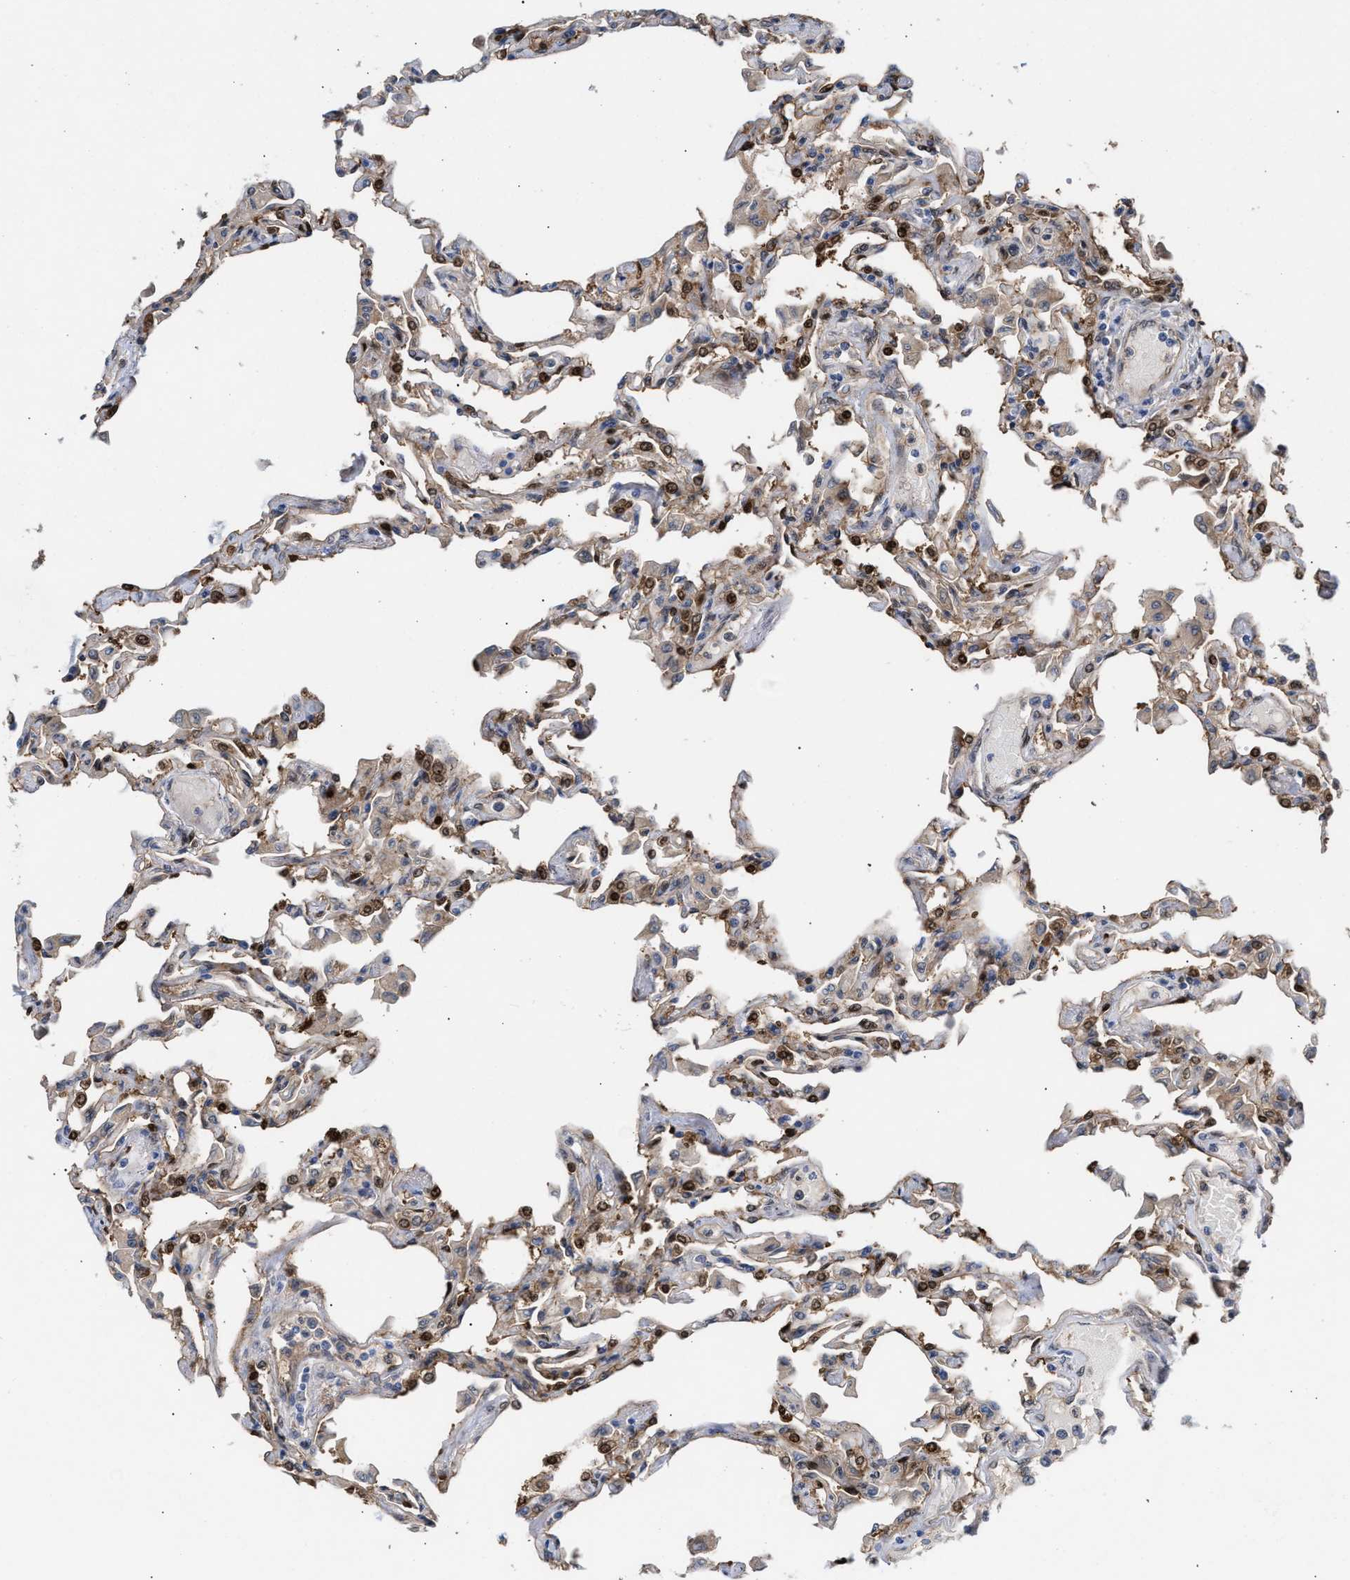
{"staining": {"intensity": "moderate", "quantity": "25%-75%", "location": "cytoplasmic/membranous,nuclear"}, "tissue": "lung", "cell_type": "Alveolar cells", "image_type": "normal", "snomed": [{"axis": "morphology", "description": "Normal tissue, NOS"}, {"axis": "topography", "description": "Bronchus"}, {"axis": "topography", "description": "Lung"}], "caption": "Immunohistochemistry staining of unremarkable lung, which displays medium levels of moderate cytoplasmic/membranous,nuclear expression in approximately 25%-75% of alveolar cells indicating moderate cytoplasmic/membranous,nuclear protein staining. The staining was performed using DAB (3,3'-diaminobenzidine) (brown) for protein detection and nuclei were counterstained in hematoxylin (blue).", "gene": "TP53I3", "patient": {"sex": "female", "age": 49}}